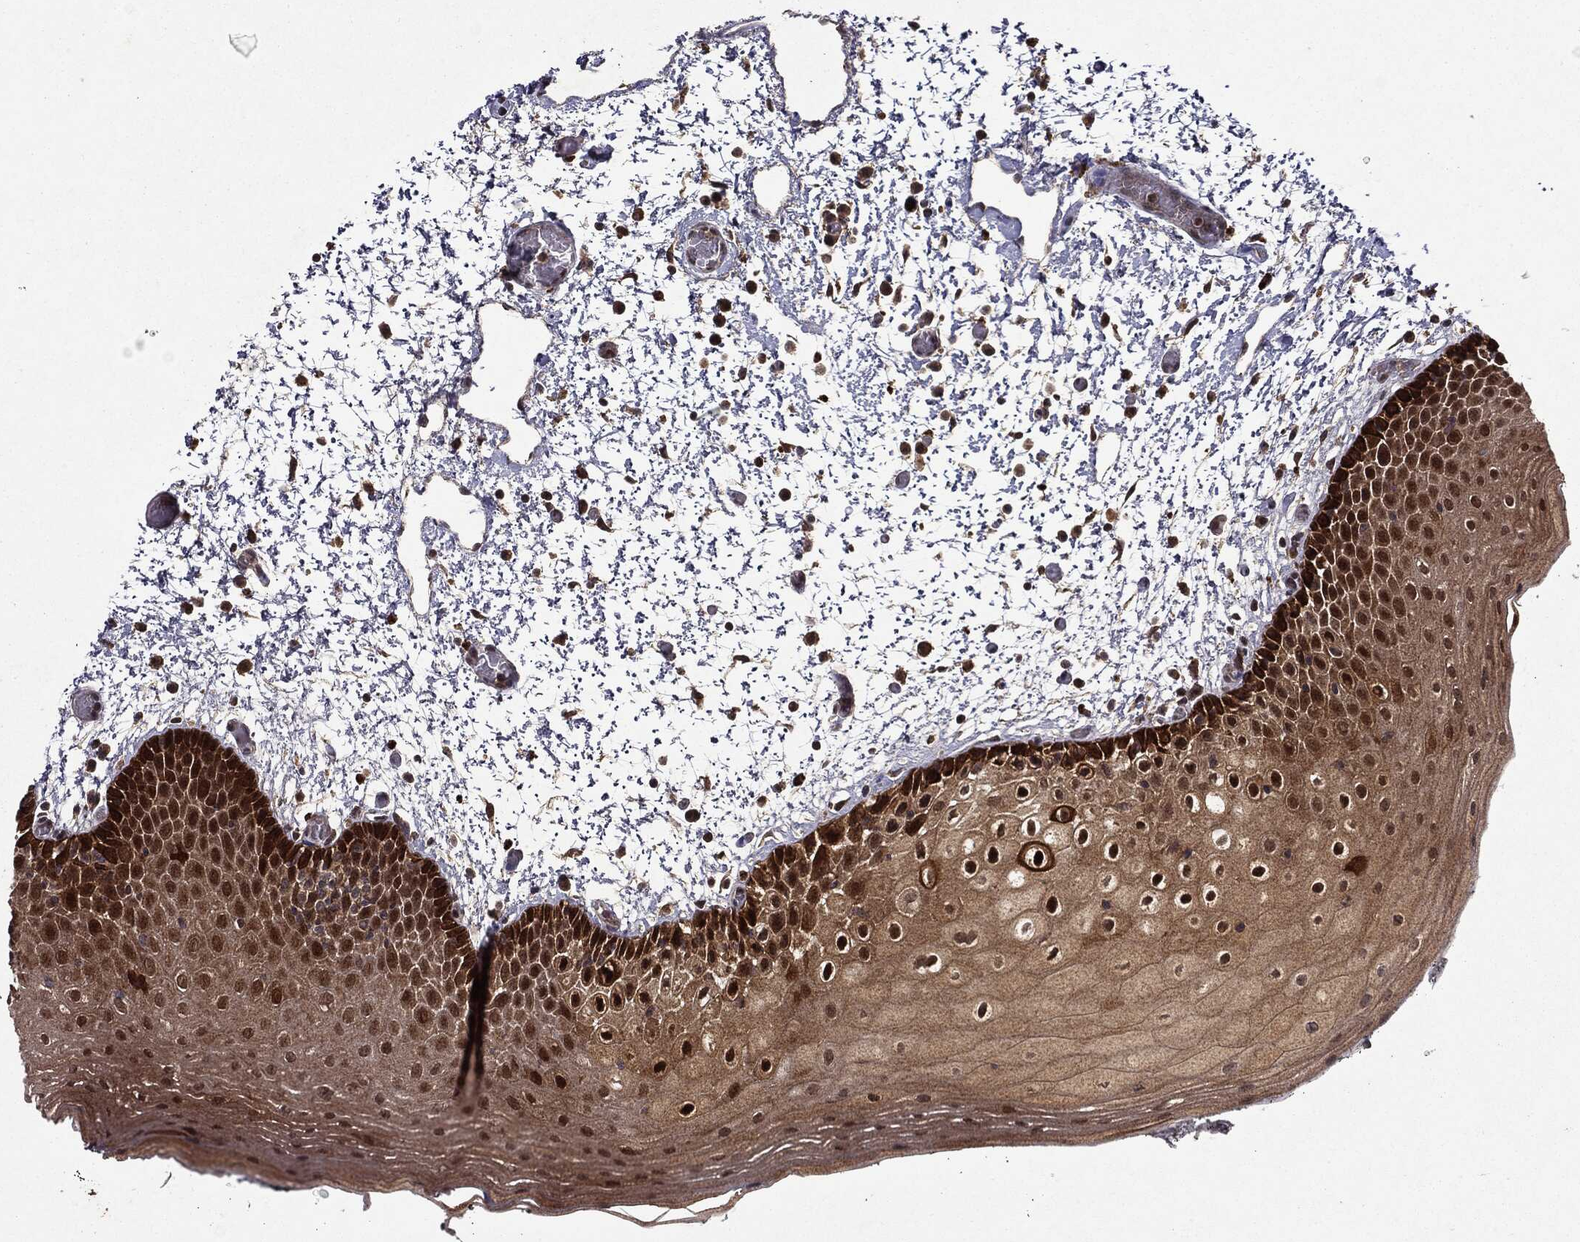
{"staining": {"intensity": "strong", "quantity": "25%-75%", "location": "cytoplasmic/membranous,nuclear"}, "tissue": "oral mucosa", "cell_type": "Squamous epithelial cells", "image_type": "normal", "snomed": [{"axis": "morphology", "description": "Normal tissue, NOS"}, {"axis": "morphology", "description": "Squamous cell carcinoma, NOS"}, {"axis": "topography", "description": "Oral tissue"}, {"axis": "topography", "description": "Tounge, NOS"}, {"axis": "topography", "description": "Head-Neck"}], "caption": "Oral mucosa was stained to show a protein in brown. There is high levels of strong cytoplasmic/membranous,nuclear expression in about 25%-75% of squamous epithelial cells. The staining is performed using DAB brown chromogen to label protein expression. The nuclei are counter-stained blue using hematoxylin.", "gene": "MTOR", "patient": {"sex": "female", "age": 80}}